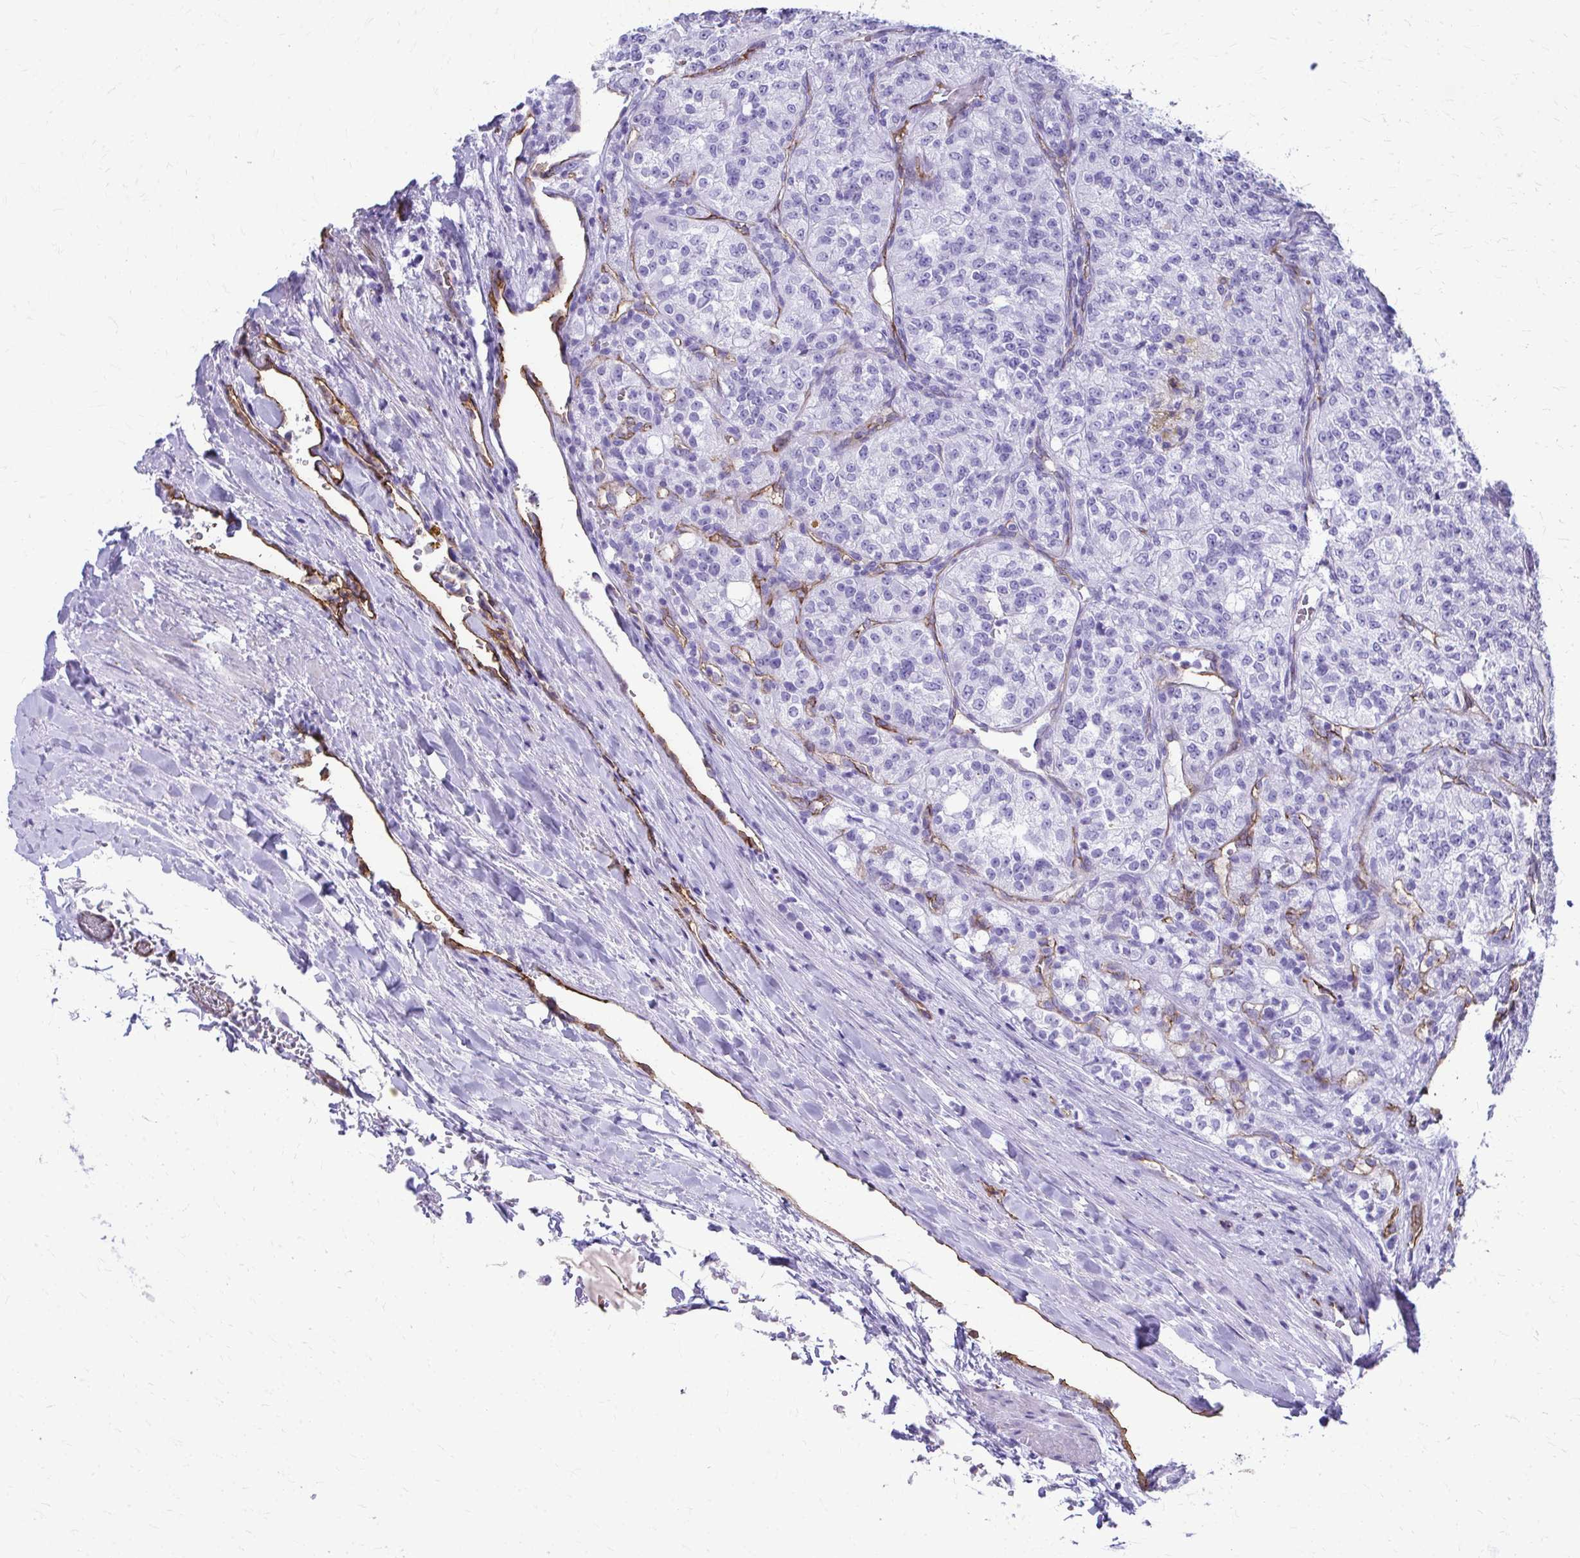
{"staining": {"intensity": "negative", "quantity": "none", "location": "none"}, "tissue": "renal cancer", "cell_type": "Tumor cells", "image_type": "cancer", "snomed": [{"axis": "morphology", "description": "Adenocarcinoma, NOS"}, {"axis": "topography", "description": "Kidney"}], "caption": "Tumor cells are negative for brown protein staining in adenocarcinoma (renal).", "gene": "TPSG1", "patient": {"sex": "female", "age": 63}}